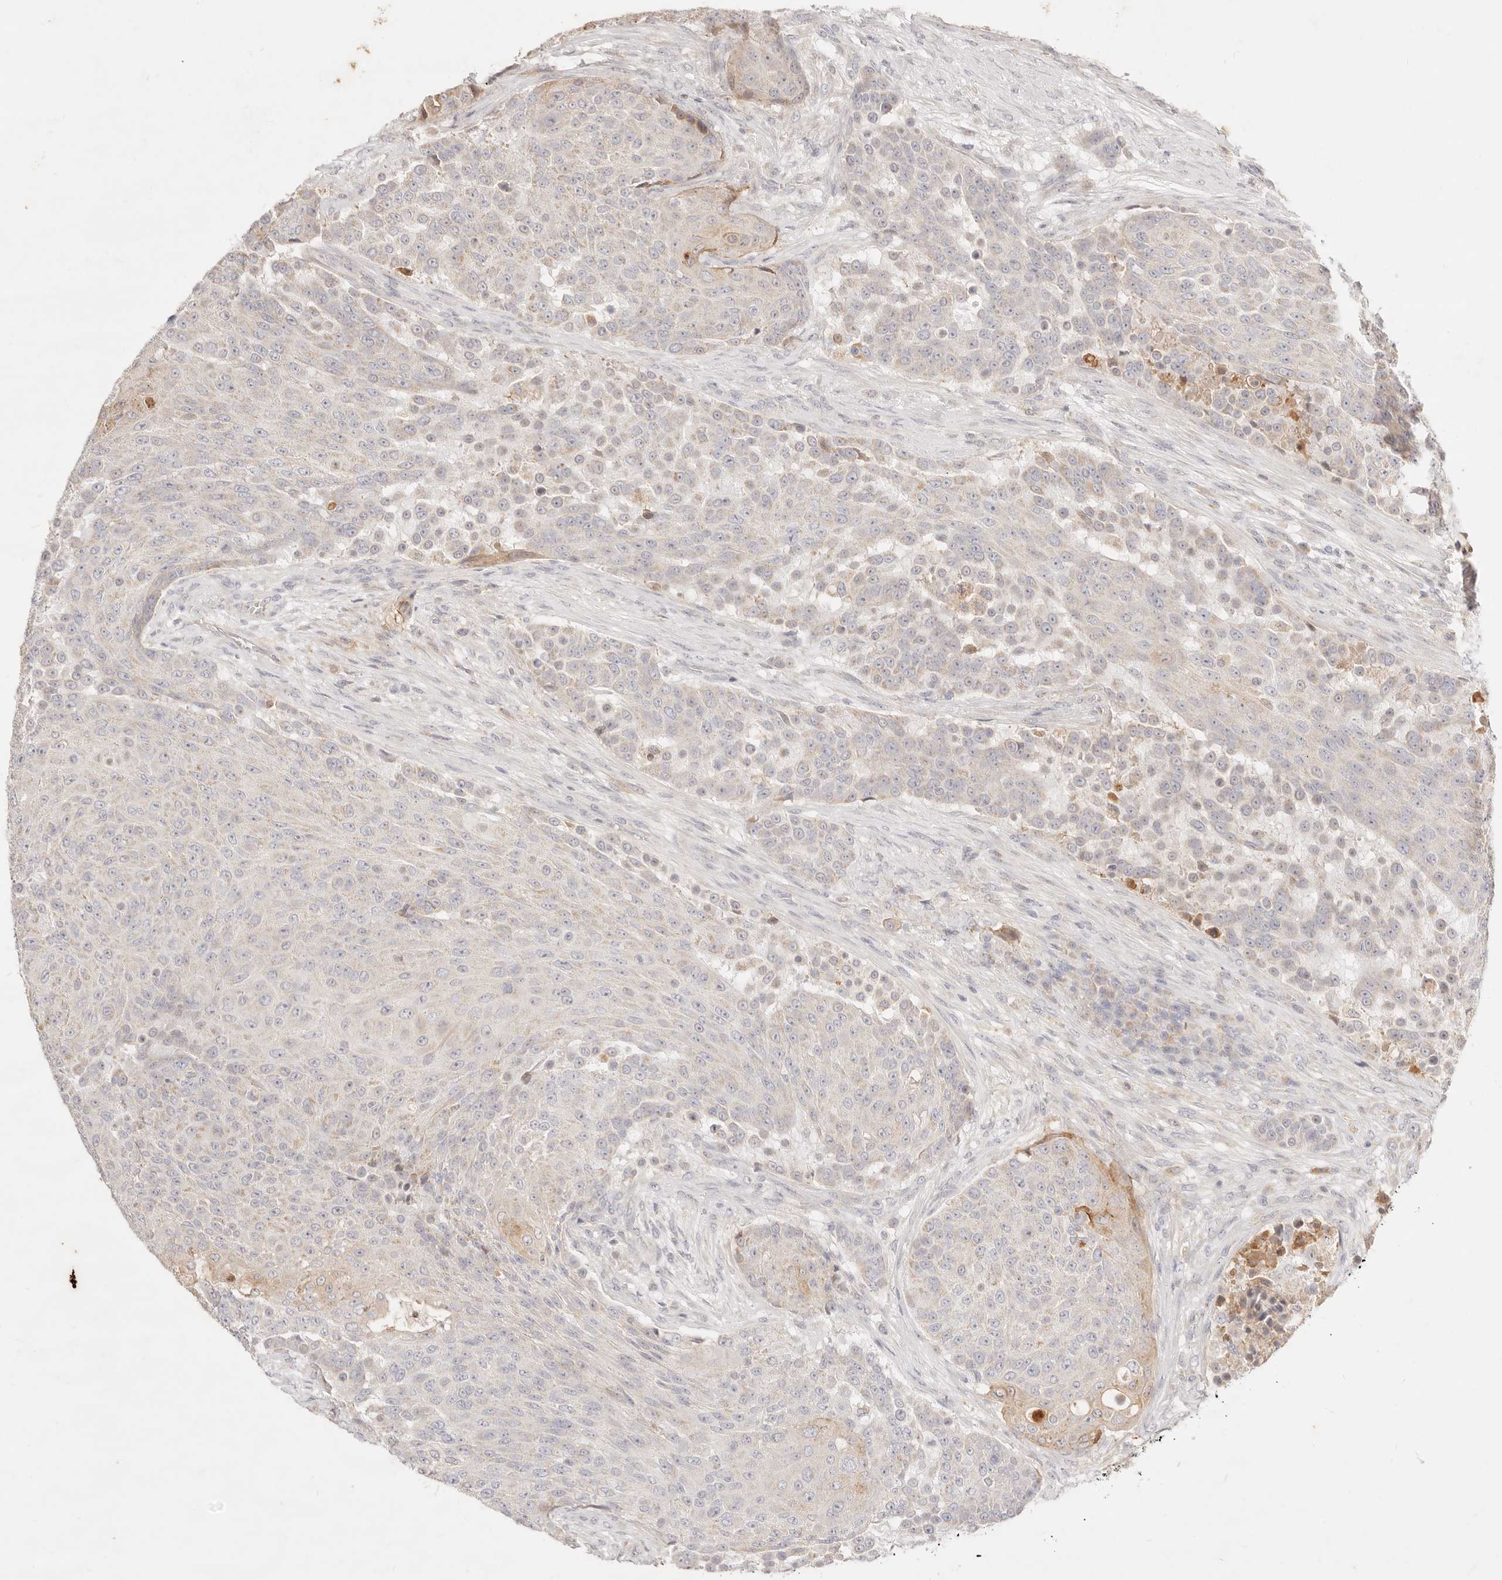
{"staining": {"intensity": "weak", "quantity": "<25%", "location": "cytoplasmic/membranous"}, "tissue": "urothelial cancer", "cell_type": "Tumor cells", "image_type": "cancer", "snomed": [{"axis": "morphology", "description": "Urothelial carcinoma, High grade"}, {"axis": "topography", "description": "Urinary bladder"}], "caption": "Immunohistochemistry (IHC) image of neoplastic tissue: urothelial carcinoma (high-grade) stained with DAB displays no significant protein expression in tumor cells.", "gene": "ACOX1", "patient": {"sex": "female", "age": 63}}